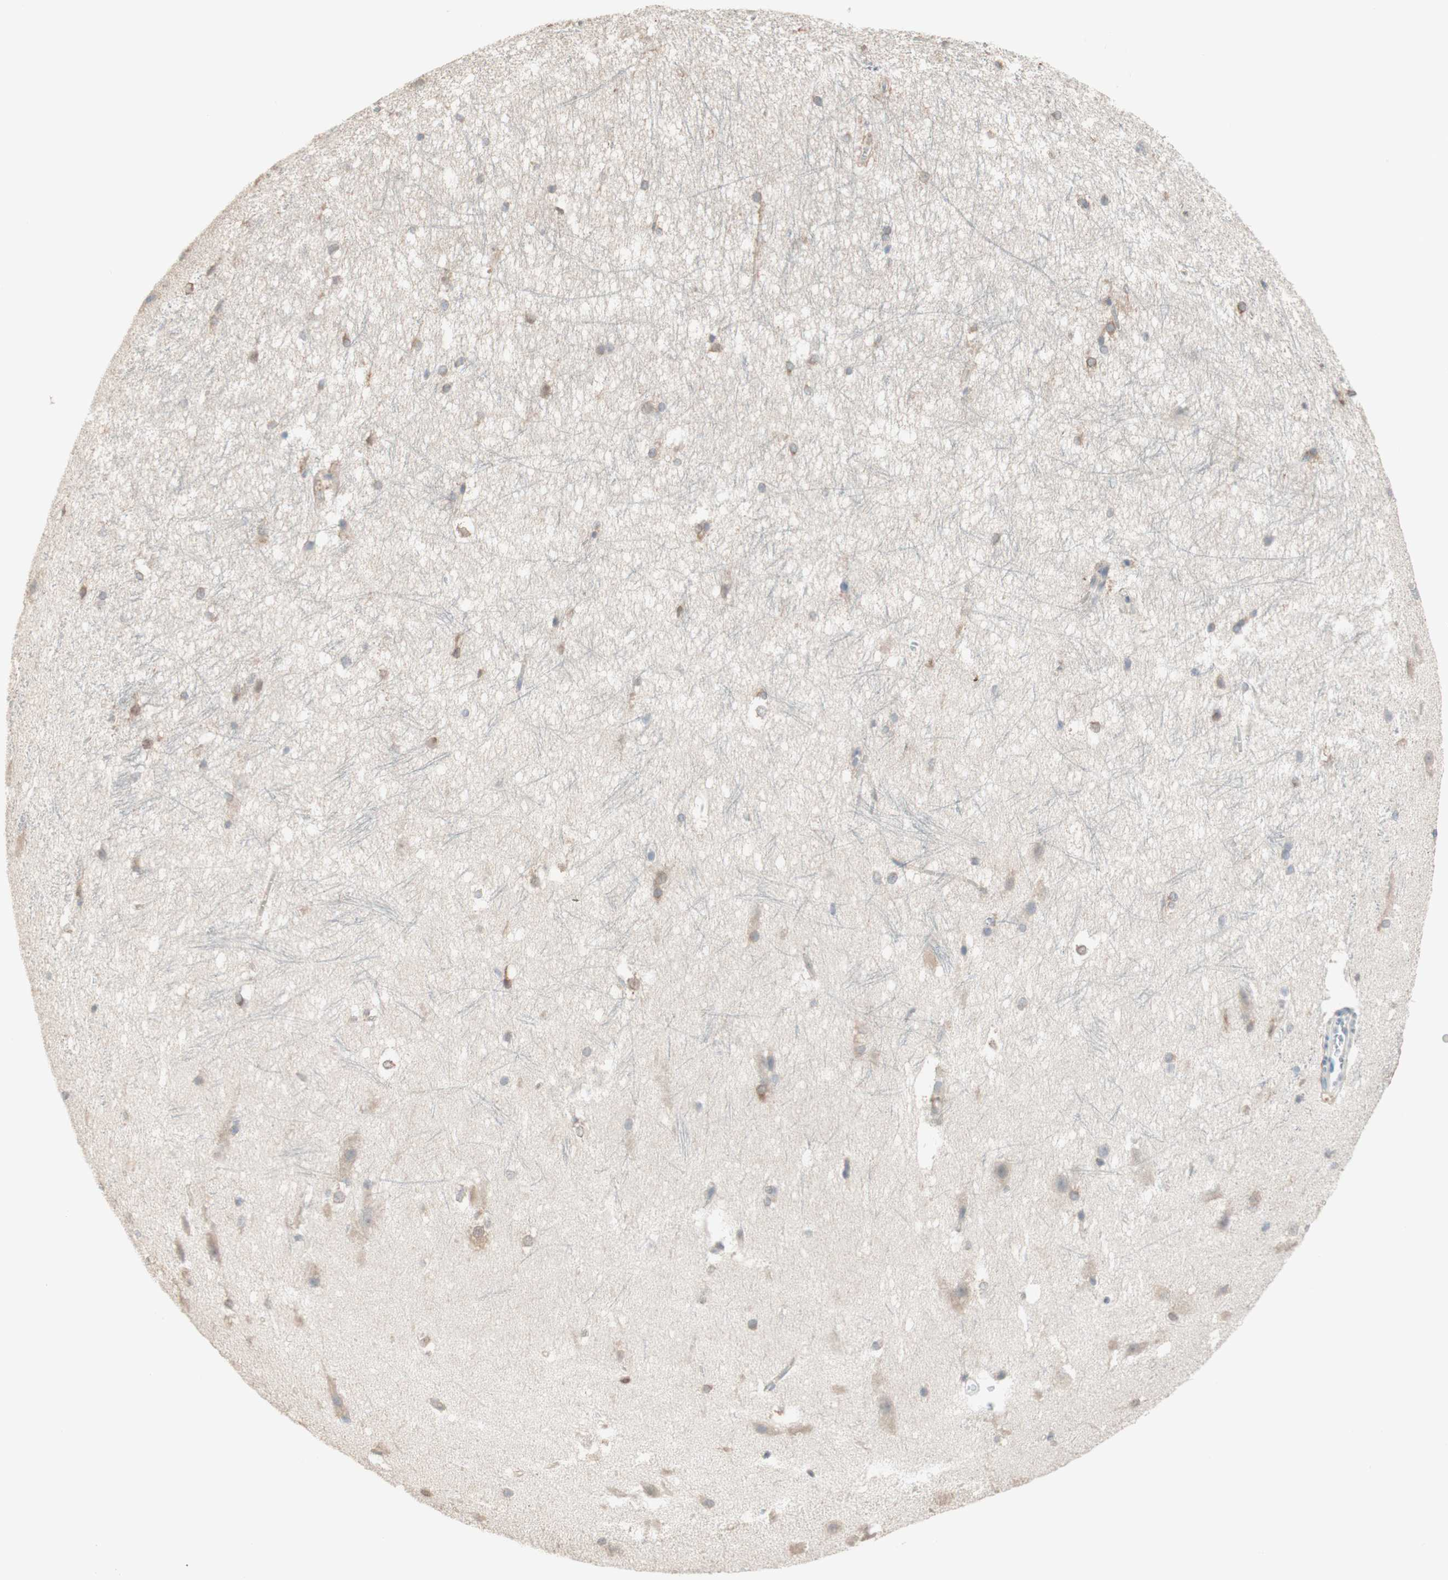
{"staining": {"intensity": "weak", "quantity": "<25%", "location": "cytoplasmic/membranous"}, "tissue": "hippocampus", "cell_type": "Glial cells", "image_type": "normal", "snomed": [{"axis": "morphology", "description": "Normal tissue, NOS"}, {"axis": "topography", "description": "Hippocampus"}], "caption": "Immunohistochemistry (IHC) histopathology image of normal human hippocampus stained for a protein (brown), which displays no positivity in glial cells.", "gene": "COMT", "patient": {"sex": "female", "age": 19}}